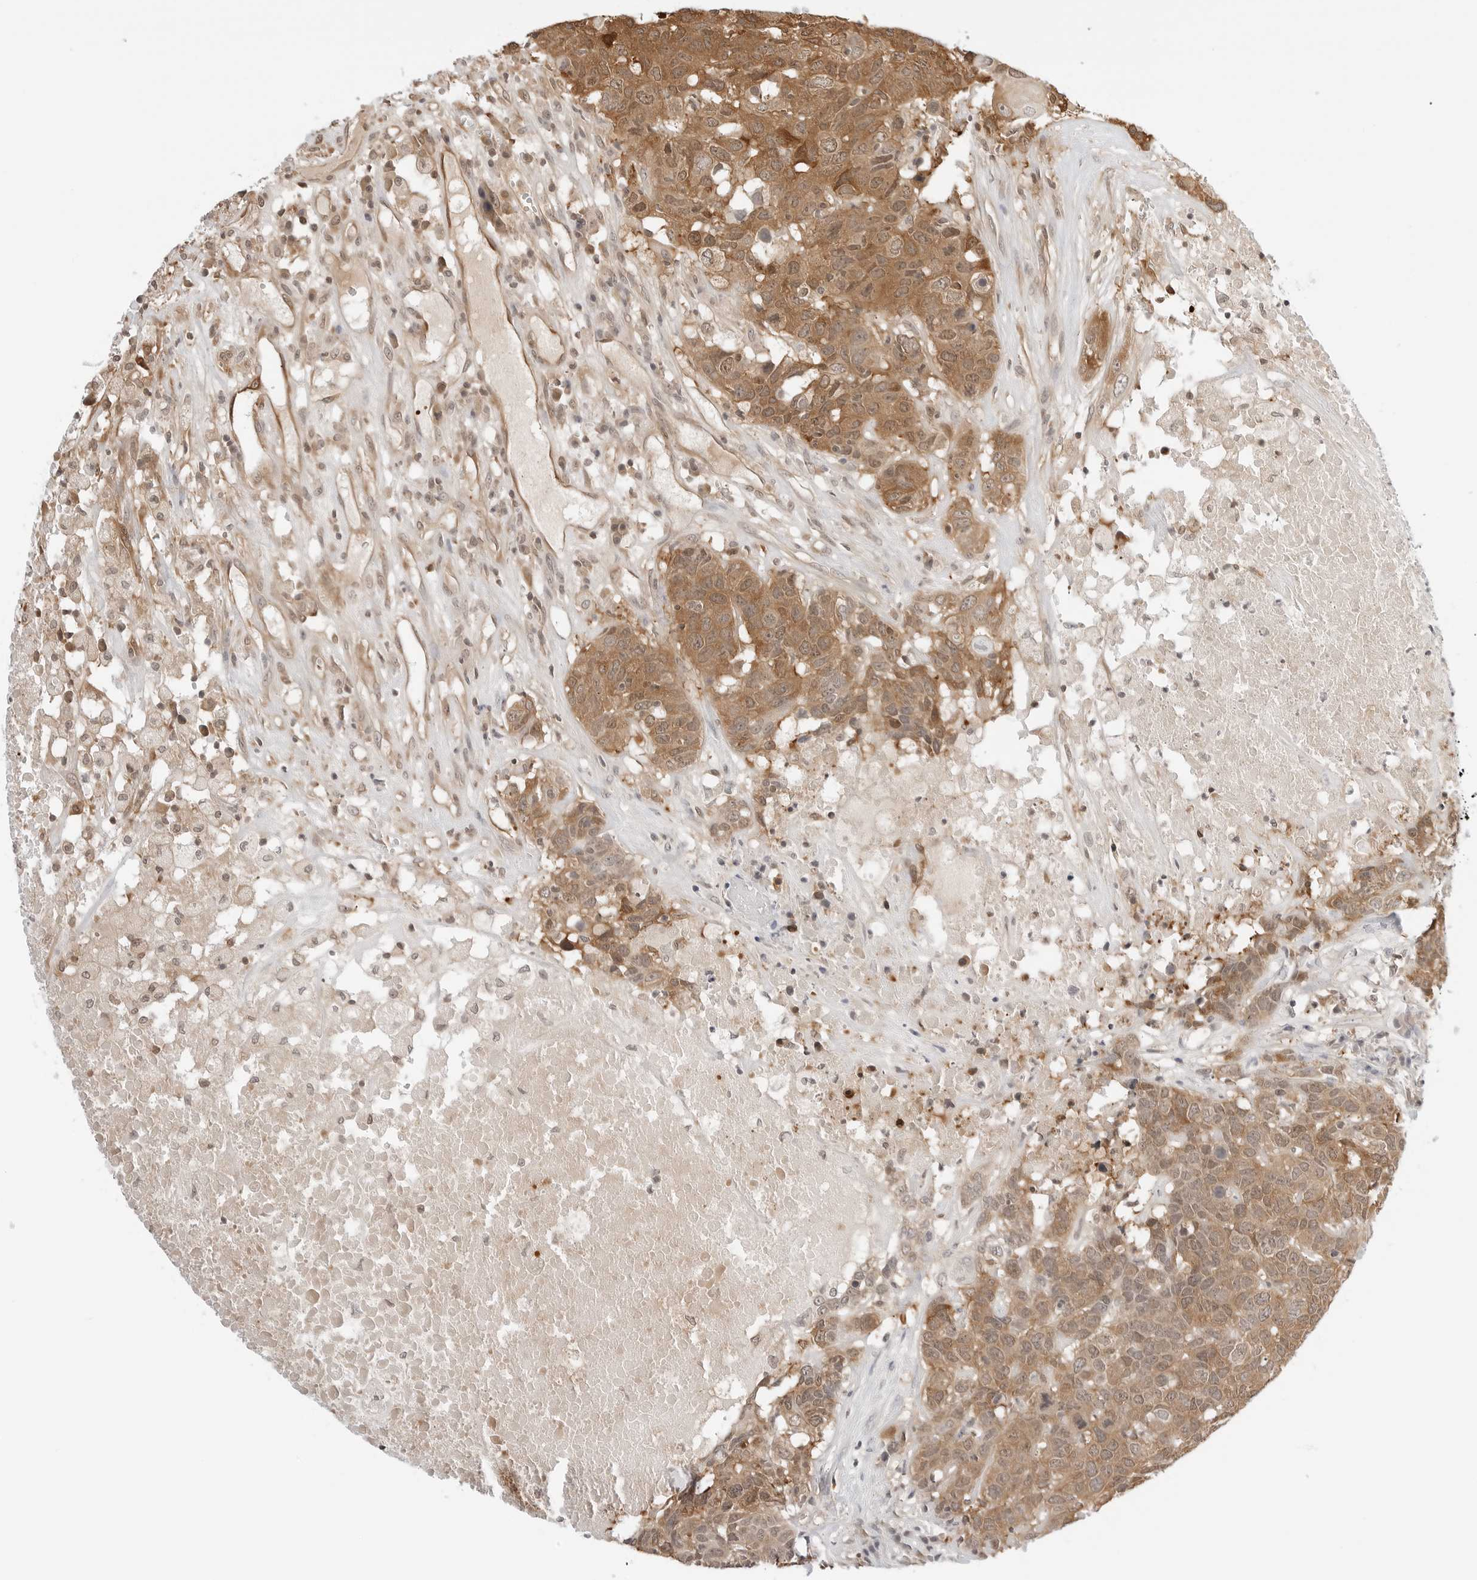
{"staining": {"intensity": "moderate", "quantity": ">75%", "location": "cytoplasmic/membranous,nuclear"}, "tissue": "head and neck cancer", "cell_type": "Tumor cells", "image_type": "cancer", "snomed": [{"axis": "morphology", "description": "Squamous cell carcinoma, NOS"}, {"axis": "topography", "description": "Head-Neck"}], "caption": "High-power microscopy captured an IHC histopathology image of squamous cell carcinoma (head and neck), revealing moderate cytoplasmic/membranous and nuclear staining in about >75% of tumor cells.", "gene": "NUDC", "patient": {"sex": "male", "age": 66}}